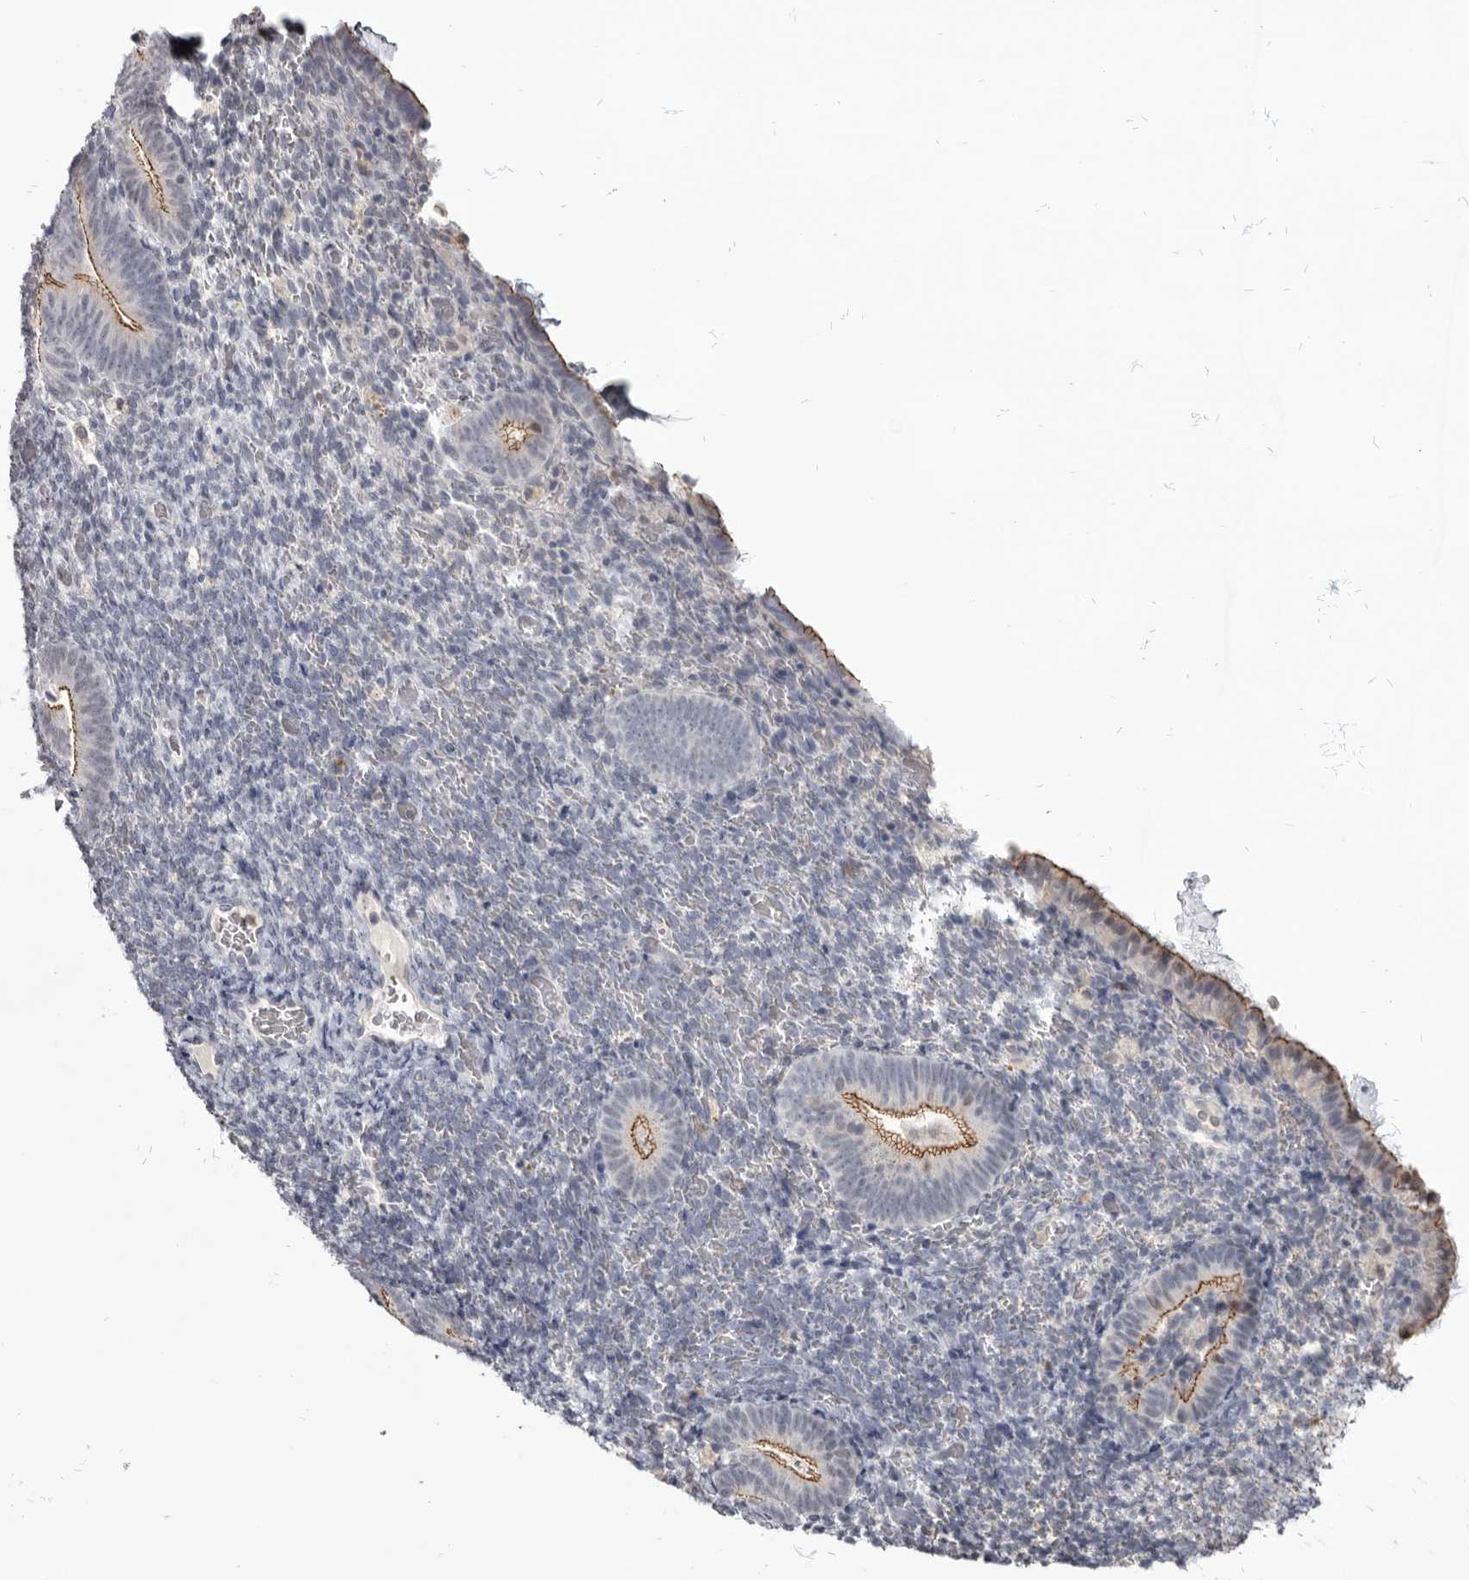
{"staining": {"intensity": "negative", "quantity": "none", "location": "none"}, "tissue": "endometrium", "cell_type": "Cells in endometrial stroma", "image_type": "normal", "snomed": [{"axis": "morphology", "description": "Normal tissue, NOS"}, {"axis": "topography", "description": "Endometrium"}], "caption": "Cells in endometrial stroma are negative for brown protein staining in normal endometrium. (DAB immunohistochemistry, high magnification).", "gene": "CGN", "patient": {"sex": "female", "age": 51}}